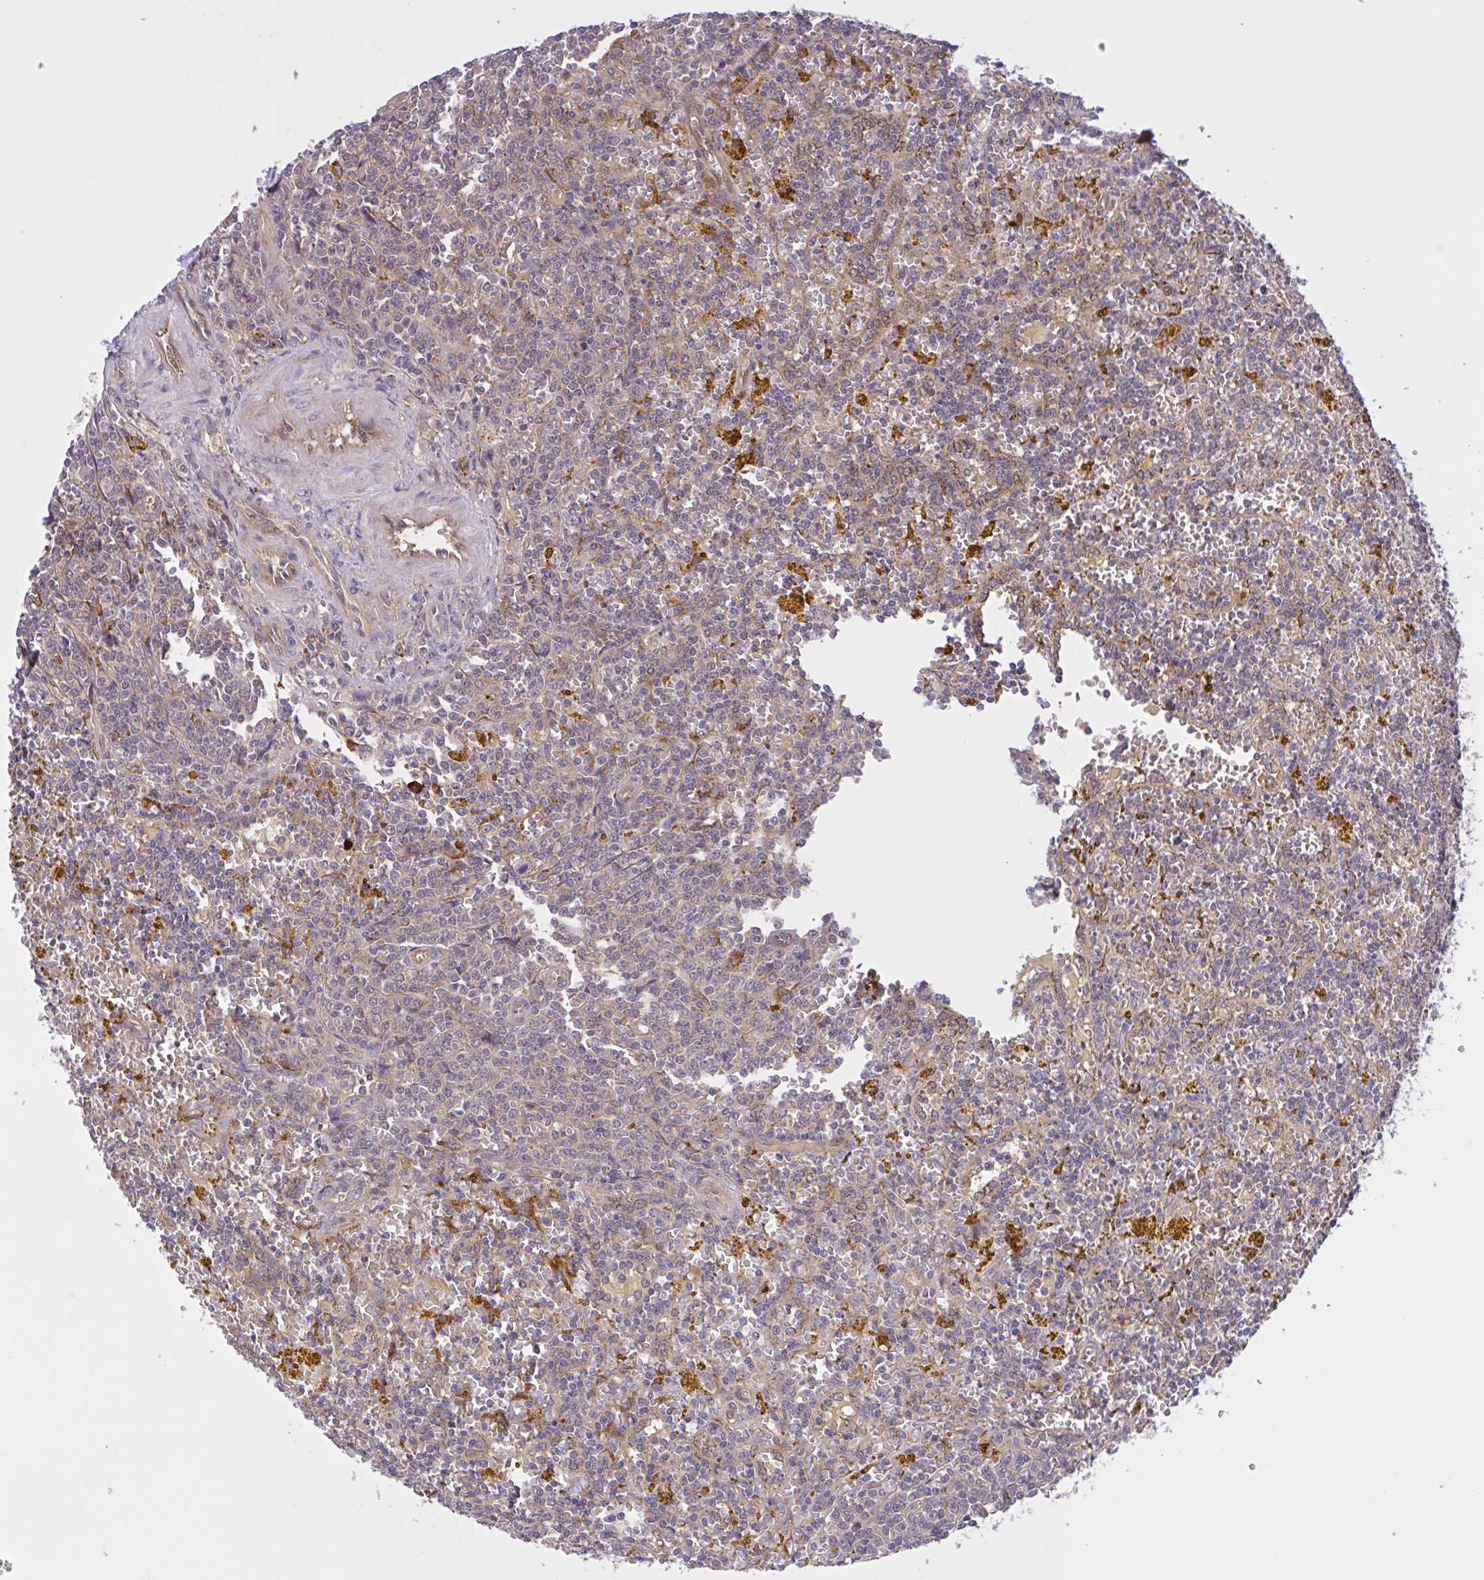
{"staining": {"intensity": "negative", "quantity": "none", "location": "none"}, "tissue": "lymphoma", "cell_type": "Tumor cells", "image_type": "cancer", "snomed": [{"axis": "morphology", "description": "Malignant lymphoma, non-Hodgkin's type, Low grade"}, {"axis": "topography", "description": "Spleen"}, {"axis": "topography", "description": "Lymph node"}], "caption": "High power microscopy micrograph of an immunohistochemistry (IHC) photomicrograph of low-grade malignant lymphoma, non-Hodgkin's type, revealing no significant staining in tumor cells.", "gene": "INTS10", "patient": {"sex": "female", "age": 66}}